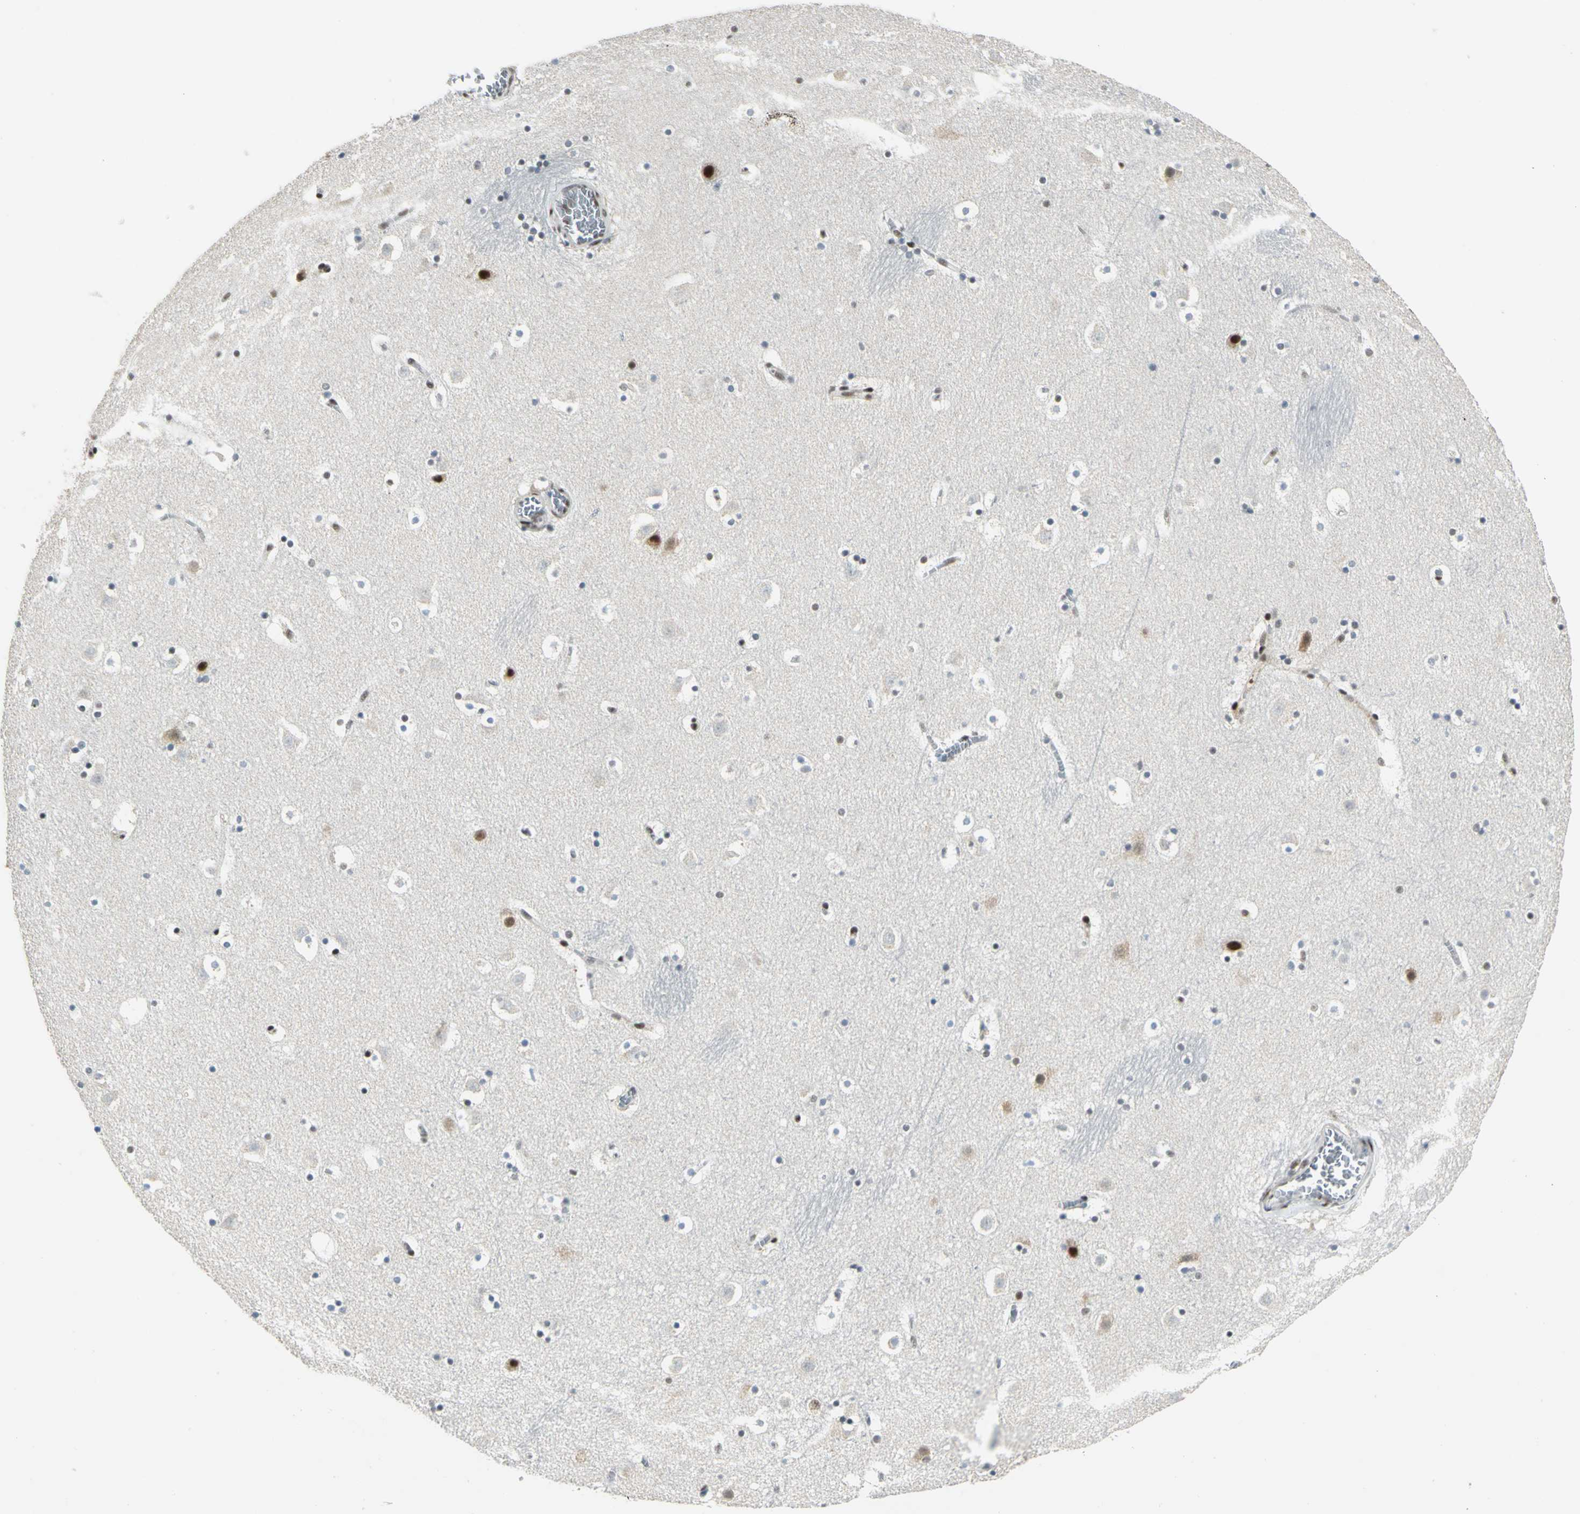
{"staining": {"intensity": "moderate", "quantity": "25%-75%", "location": "cytoplasmic/membranous,nuclear"}, "tissue": "caudate", "cell_type": "Glial cells", "image_type": "normal", "snomed": [{"axis": "morphology", "description": "Normal tissue, NOS"}, {"axis": "topography", "description": "Lateral ventricle wall"}], "caption": "DAB immunohistochemical staining of benign human caudate exhibits moderate cytoplasmic/membranous,nuclear protein positivity in approximately 25%-75% of glial cells.", "gene": "CCNT1", "patient": {"sex": "male", "age": 45}}